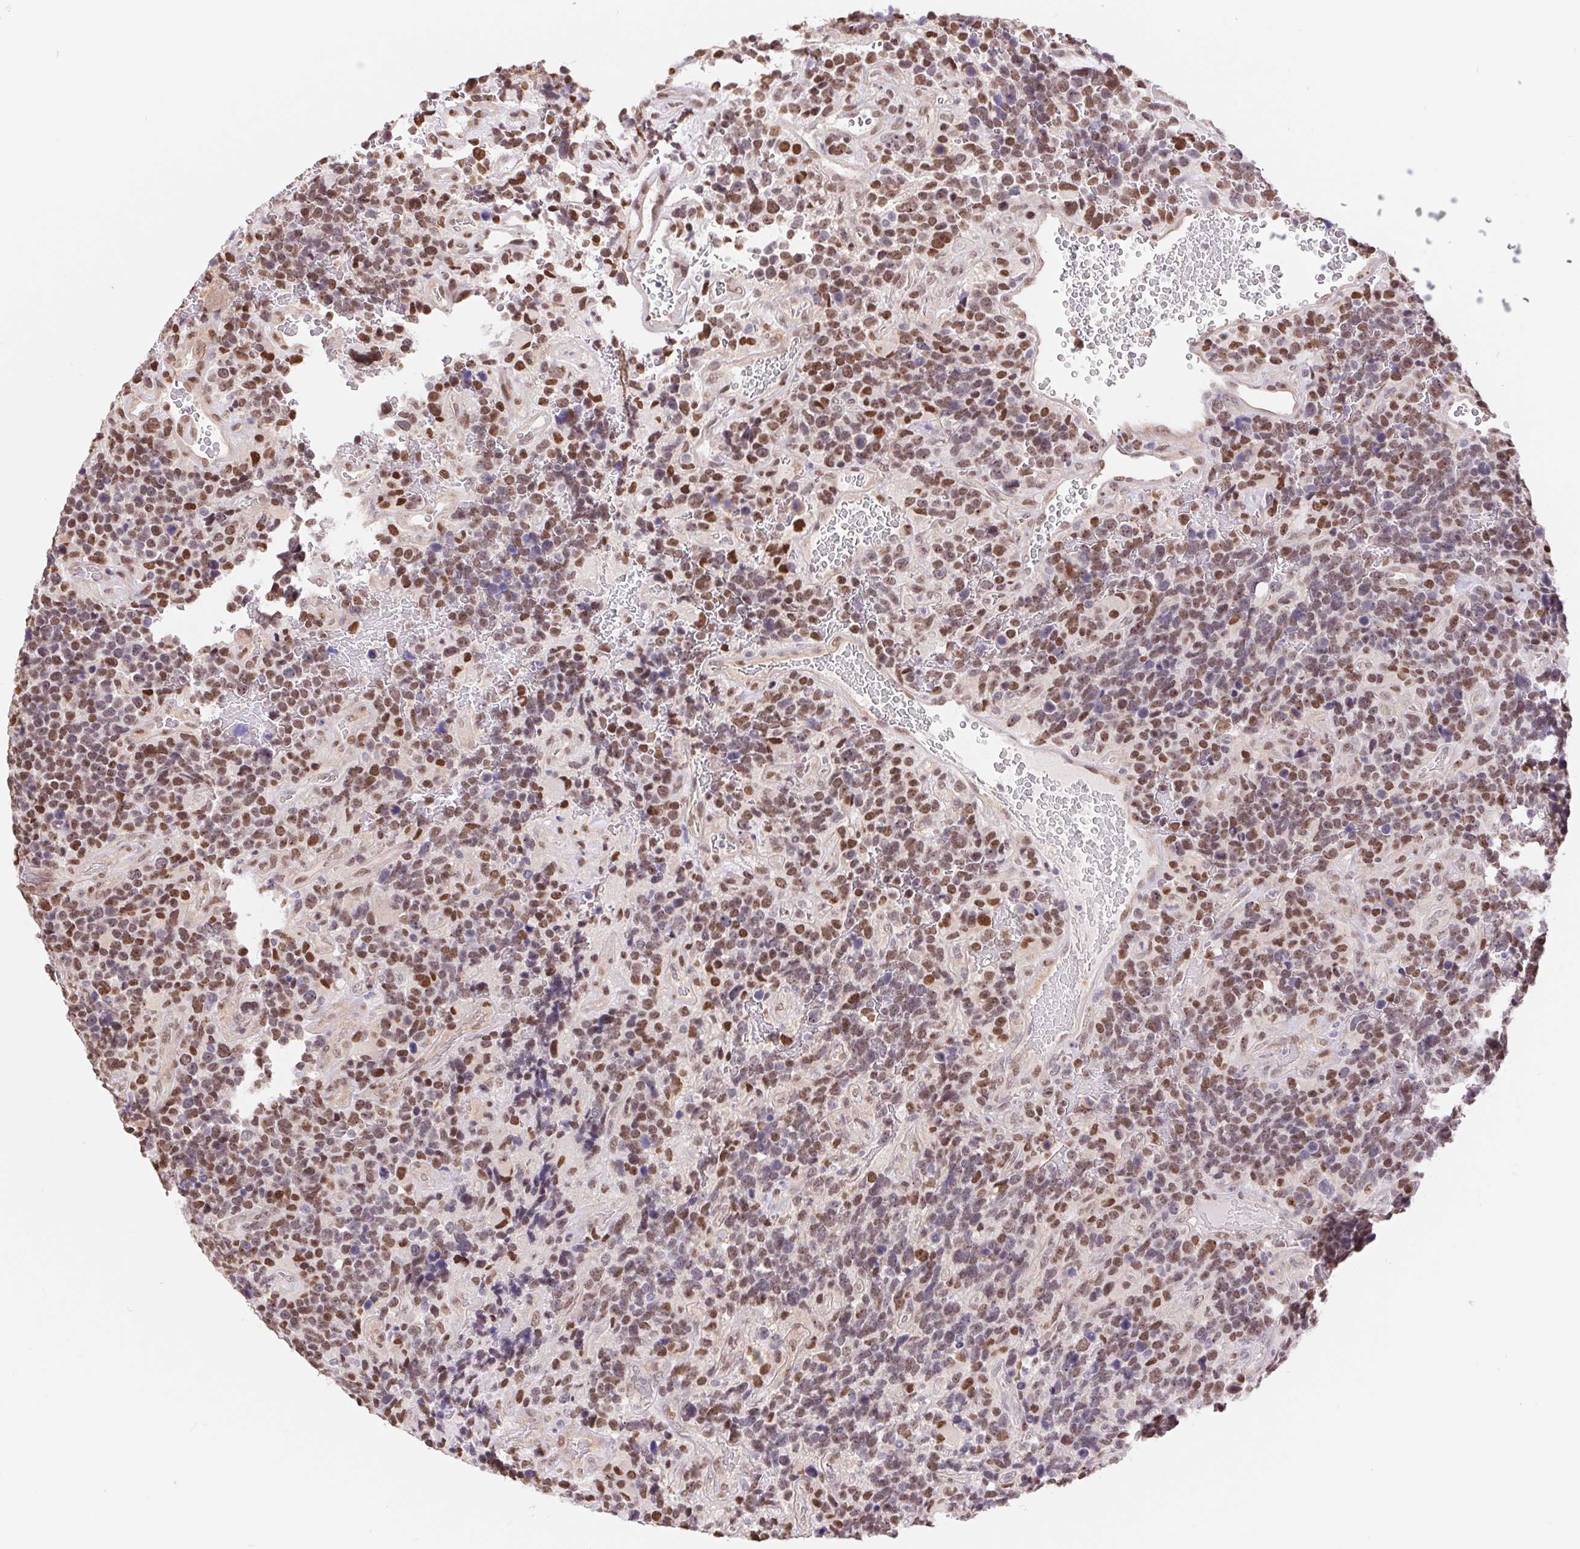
{"staining": {"intensity": "moderate", "quantity": "25%-75%", "location": "nuclear"}, "tissue": "glioma", "cell_type": "Tumor cells", "image_type": "cancer", "snomed": [{"axis": "morphology", "description": "Glioma, malignant, High grade"}, {"axis": "topography", "description": "Brain"}], "caption": "Moderate nuclear protein staining is present in approximately 25%-75% of tumor cells in malignant high-grade glioma. Nuclei are stained in blue.", "gene": "CAND1", "patient": {"sex": "male", "age": 33}}